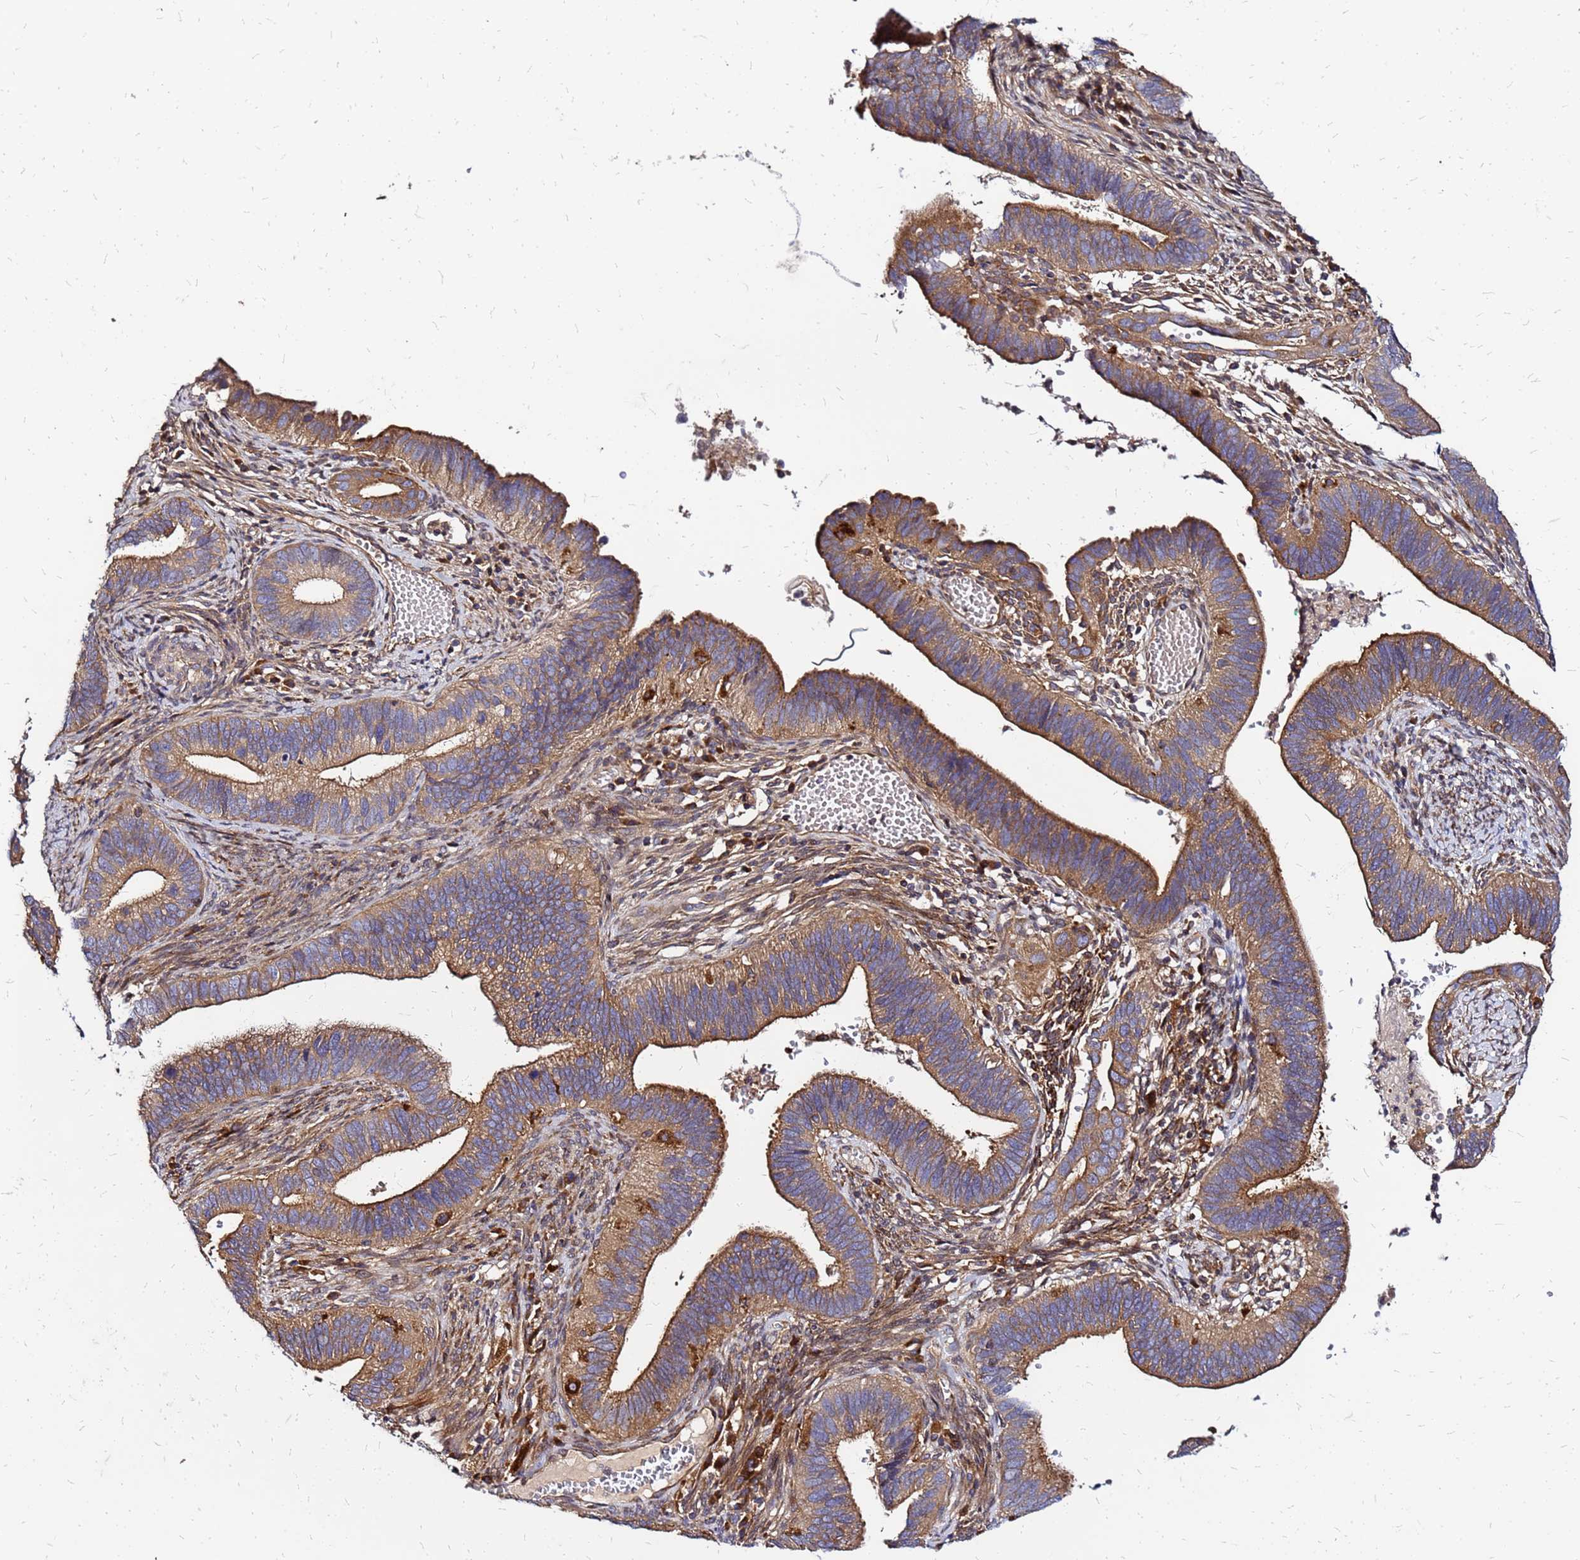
{"staining": {"intensity": "moderate", "quantity": ">75%", "location": "cytoplasmic/membranous"}, "tissue": "cervical cancer", "cell_type": "Tumor cells", "image_type": "cancer", "snomed": [{"axis": "morphology", "description": "Adenocarcinoma, NOS"}, {"axis": "topography", "description": "Cervix"}], "caption": "DAB (3,3'-diaminobenzidine) immunohistochemical staining of cervical adenocarcinoma shows moderate cytoplasmic/membranous protein expression in approximately >75% of tumor cells. The staining was performed using DAB to visualize the protein expression in brown, while the nuclei were stained in blue with hematoxylin (Magnification: 20x).", "gene": "CYBC1", "patient": {"sex": "female", "age": 42}}